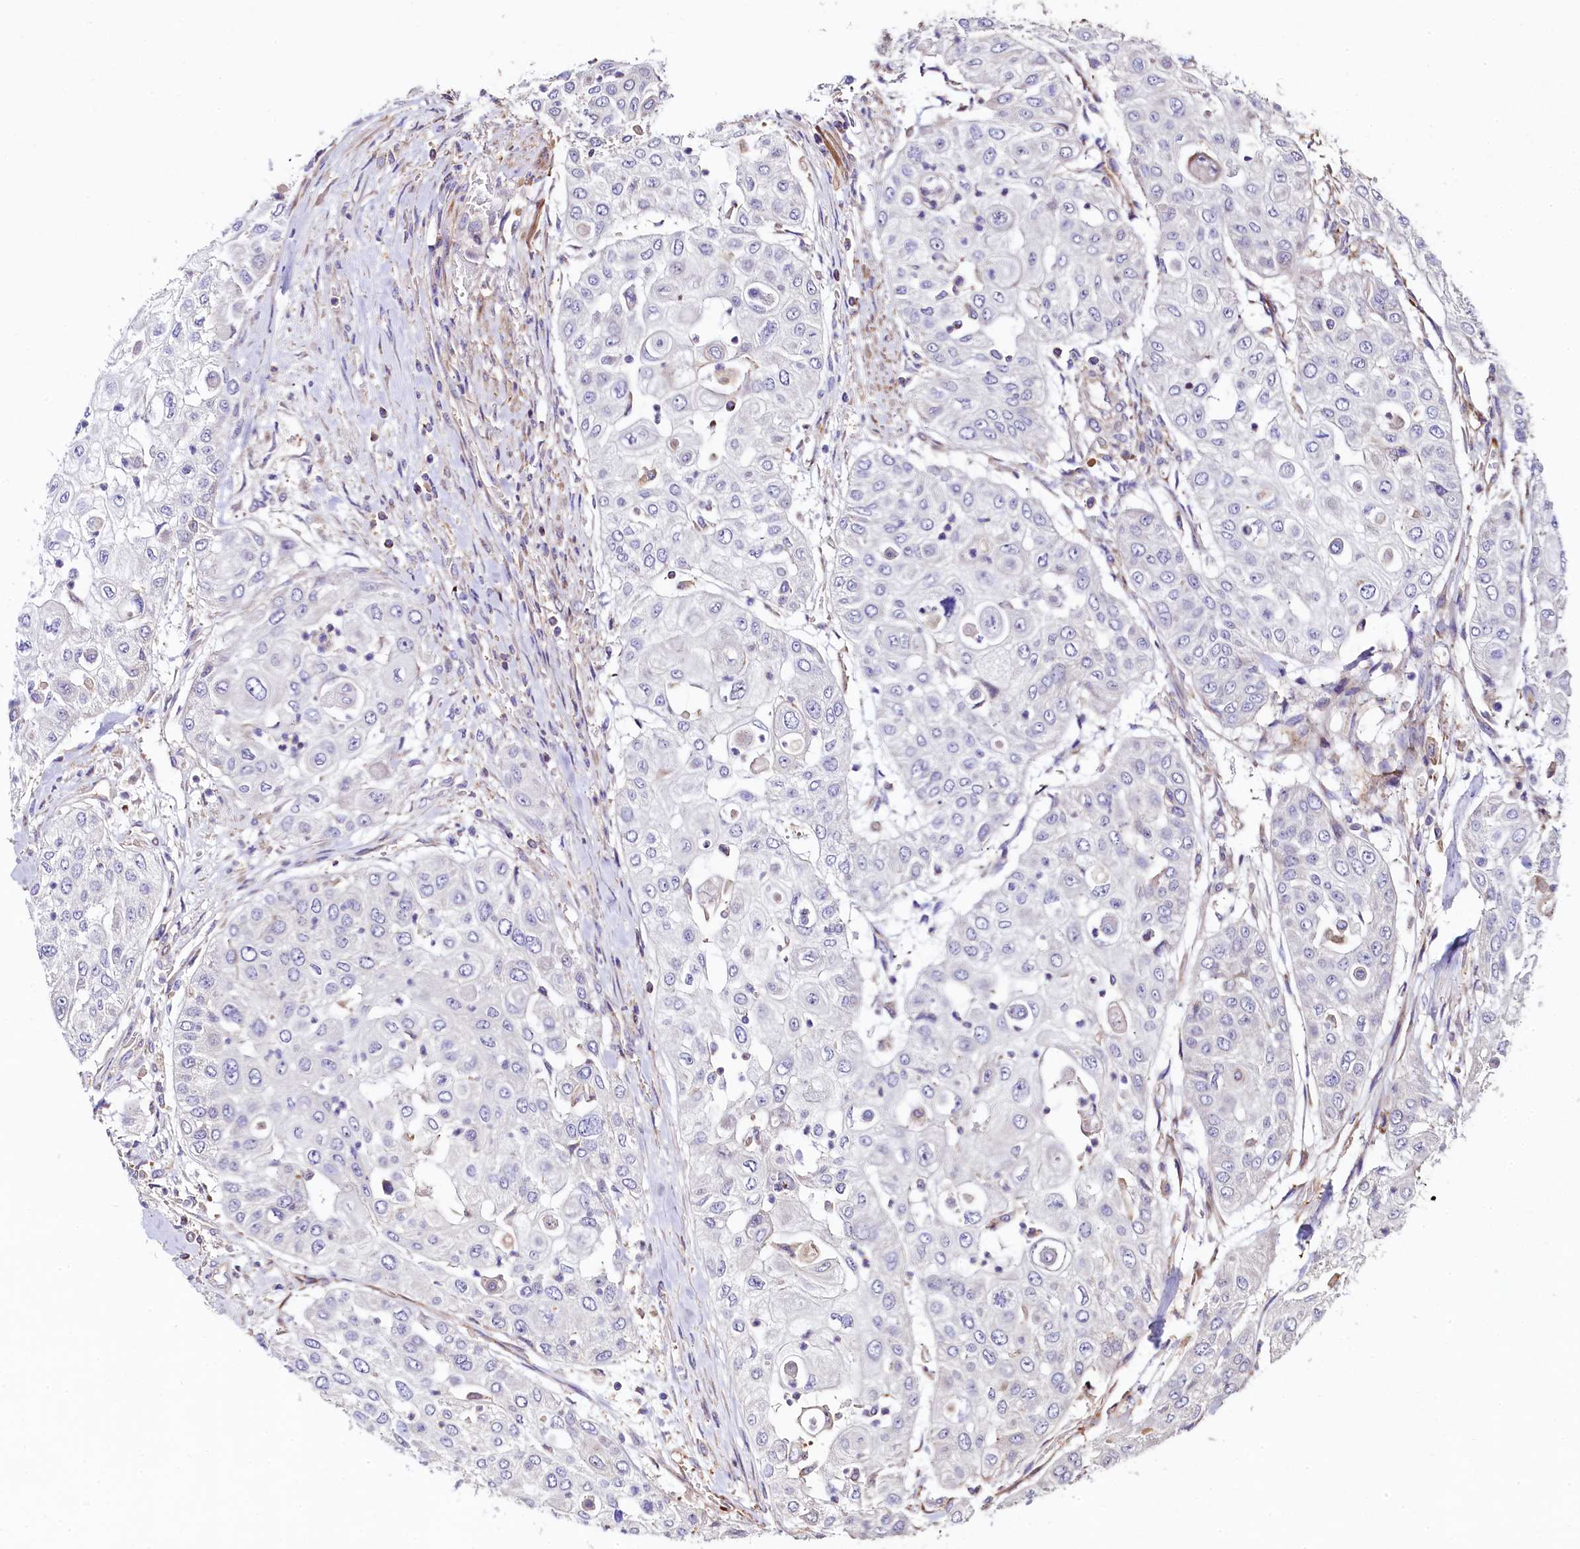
{"staining": {"intensity": "negative", "quantity": "none", "location": "none"}, "tissue": "urothelial cancer", "cell_type": "Tumor cells", "image_type": "cancer", "snomed": [{"axis": "morphology", "description": "Urothelial carcinoma, High grade"}, {"axis": "topography", "description": "Urinary bladder"}], "caption": "Immunohistochemistry photomicrograph of neoplastic tissue: urothelial cancer stained with DAB demonstrates no significant protein expression in tumor cells.", "gene": "KLHDC4", "patient": {"sex": "female", "age": 79}}